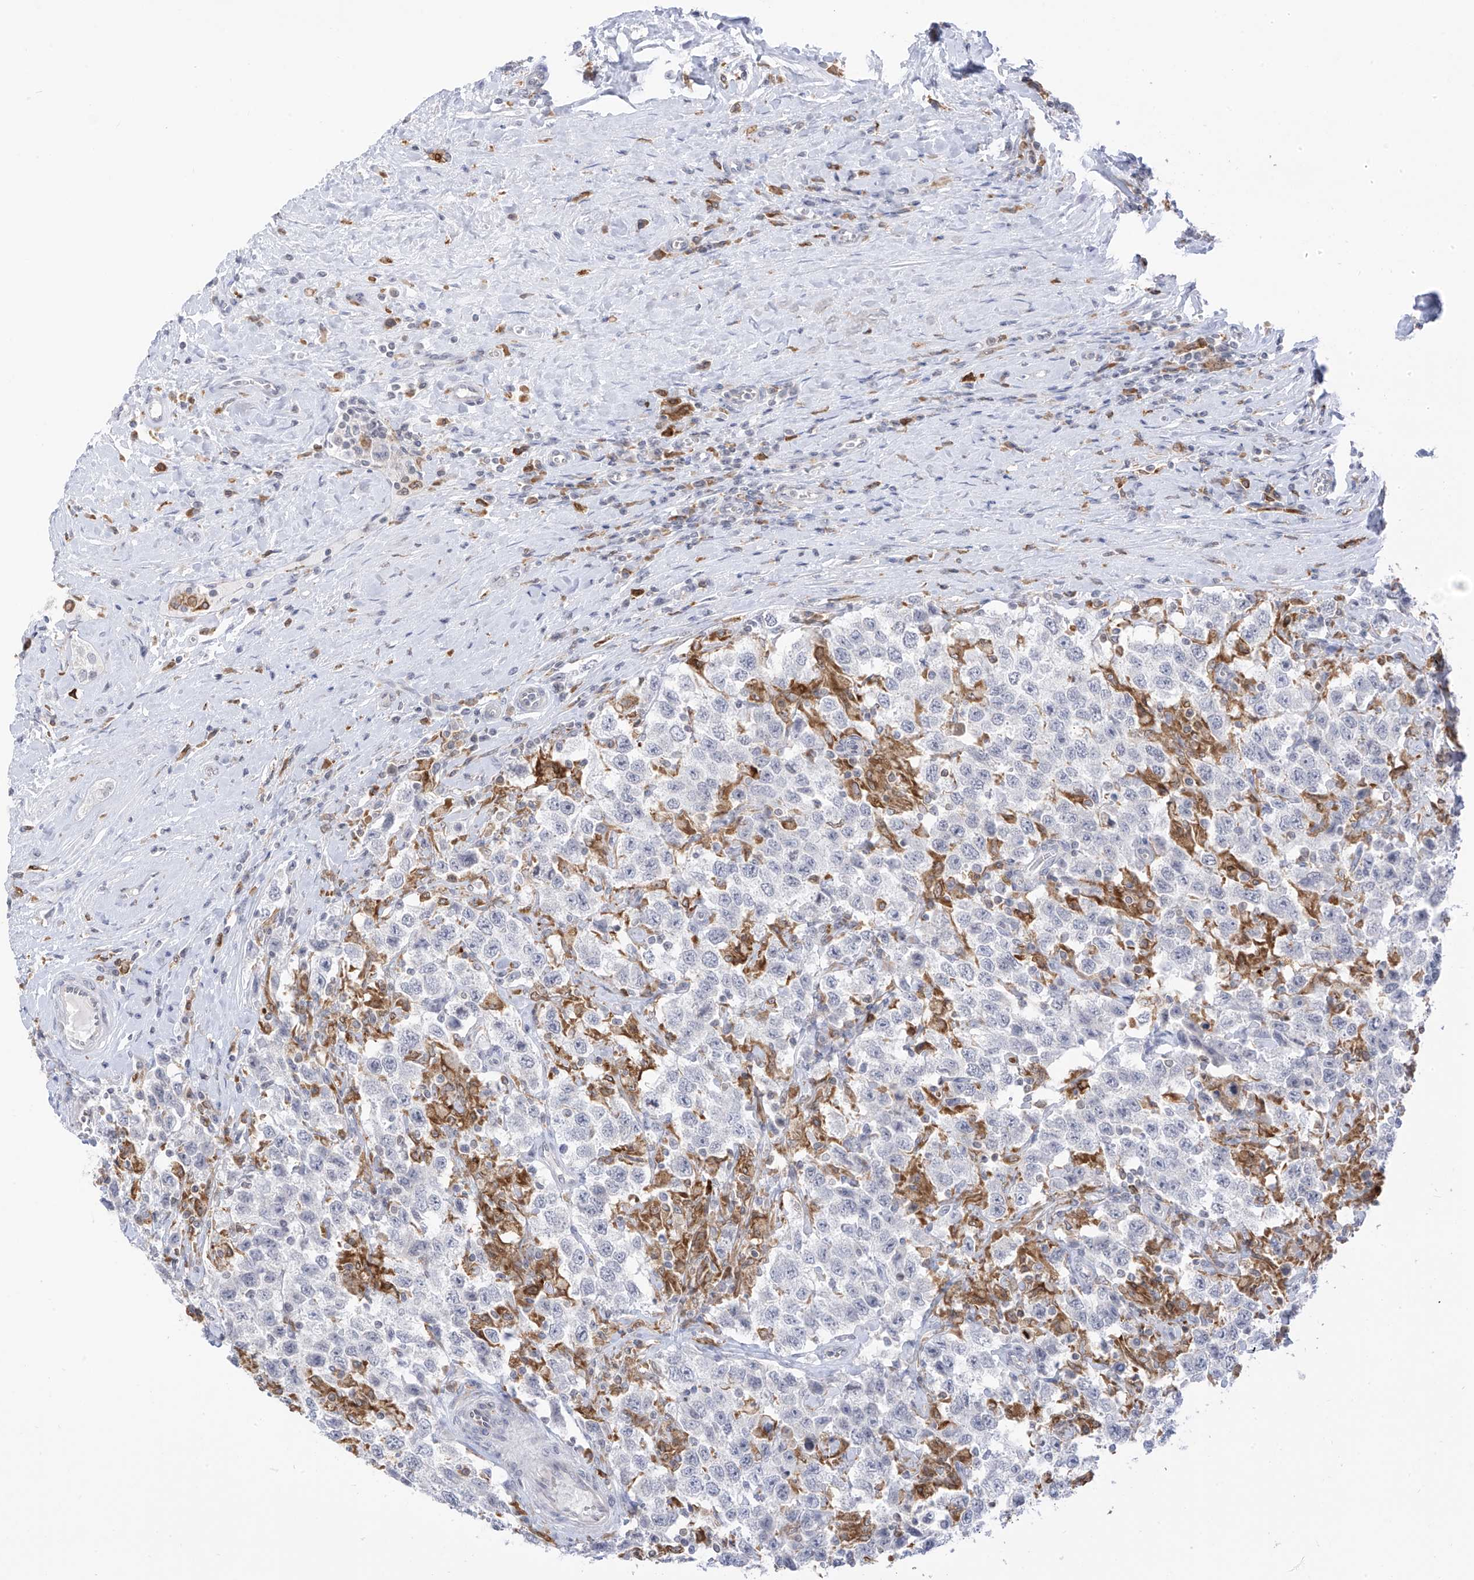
{"staining": {"intensity": "negative", "quantity": "none", "location": "none"}, "tissue": "testis cancer", "cell_type": "Tumor cells", "image_type": "cancer", "snomed": [{"axis": "morphology", "description": "Seminoma, NOS"}, {"axis": "topography", "description": "Testis"}], "caption": "DAB (3,3'-diaminobenzidine) immunohistochemical staining of testis seminoma exhibits no significant staining in tumor cells.", "gene": "TBXAS1", "patient": {"sex": "male", "age": 41}}